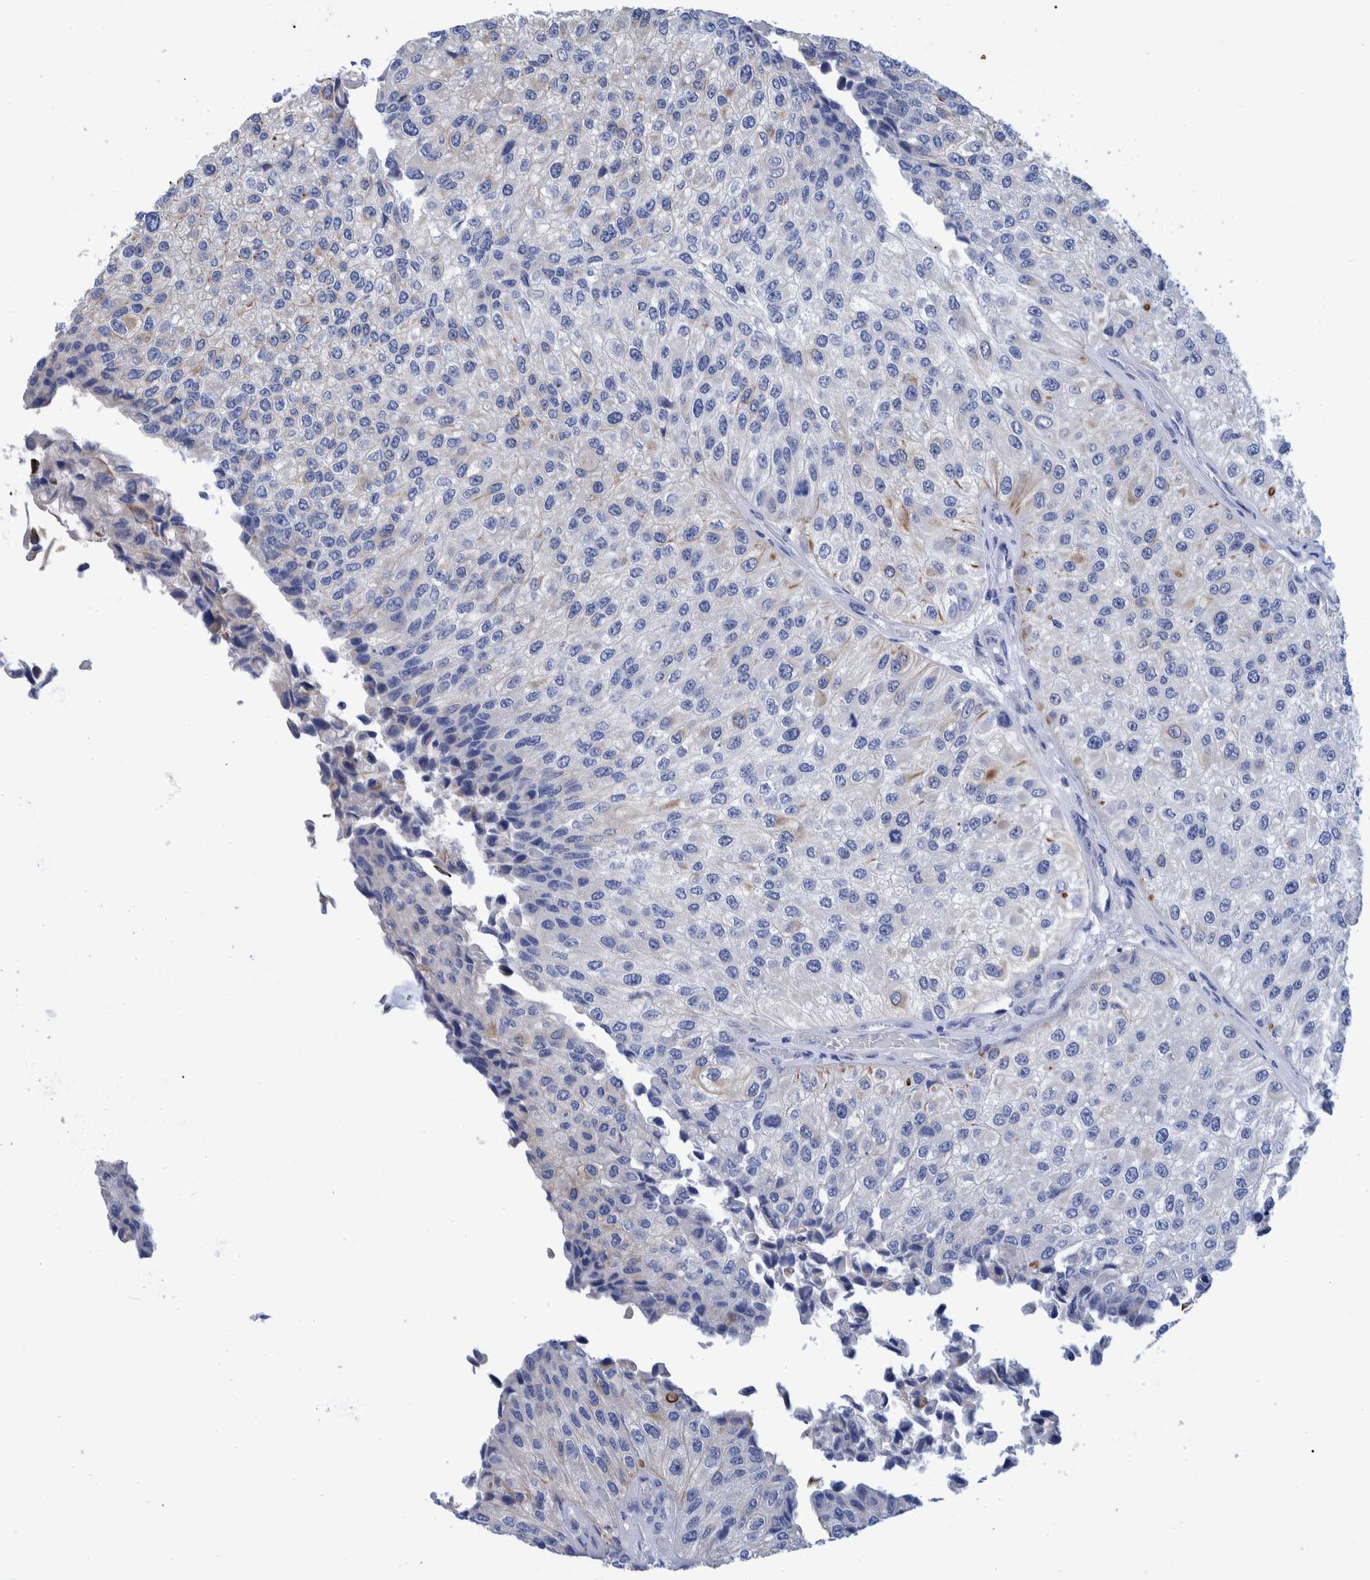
{"staining": {"intensity": "weak", "quantity": "<25%", "location": "cytoplasmic/membranous"}, "tissue": "urothelial cancer", "cell_type": "Tumor cells", "image_type": "cancer", "snomed": [{"axis": "morphology", "description": "Urothelial carcinoma, High grade"}, {"axis": "topography", "description": "Kidney"}, {"axis": "topography", "description": "Urinary bladder"}], "caption": "A high-resolution histopathology image shows immunohistochemistry (IHC) staining of high-grade urothelial carcinoma, which shows no significant expression in tumor cells. (Brightfield microscopy of DAB immunohistochemistry (IHC) at high magnification).", "gene": "MKS1", "patient": {"sex": "male", "age": 77}}